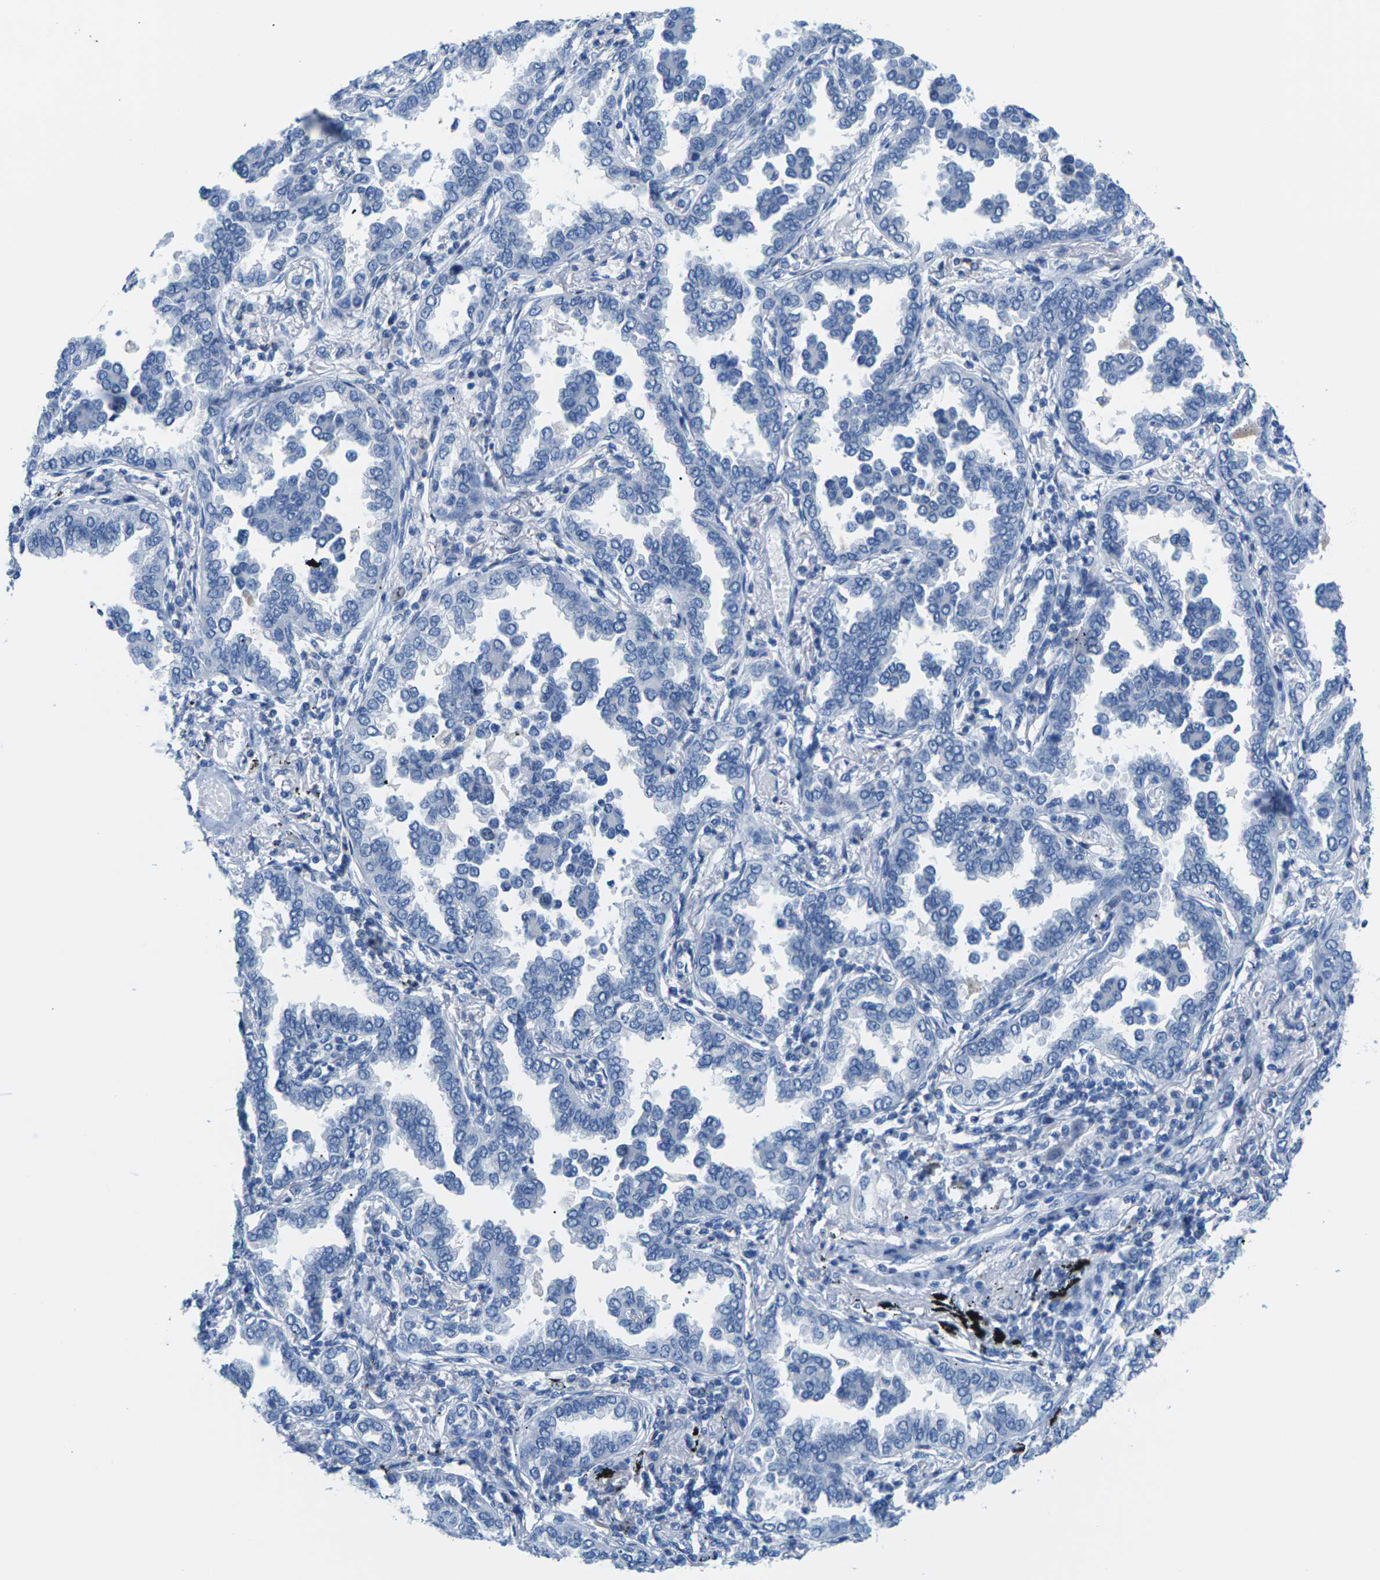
{"staining": {"intensity": "negative", "quantity": "none", "location": "none"}, "tissue": "lung cancer", "cell_type": "Tumor cells", "image_type": "cancer", "snomed": [{"axis": "morphology", "description": "Normal tissue, NOS"}, {"axis": "morphology", "description": "Adenocarcinoma, NOS"}, {"axis": "topography", "description": "Lung"}], "caption": "The image displays no staining of tumor cells in lung cancer.", "gene": "SLC12A1", "patient": {"sex": "male", "age": 59}}